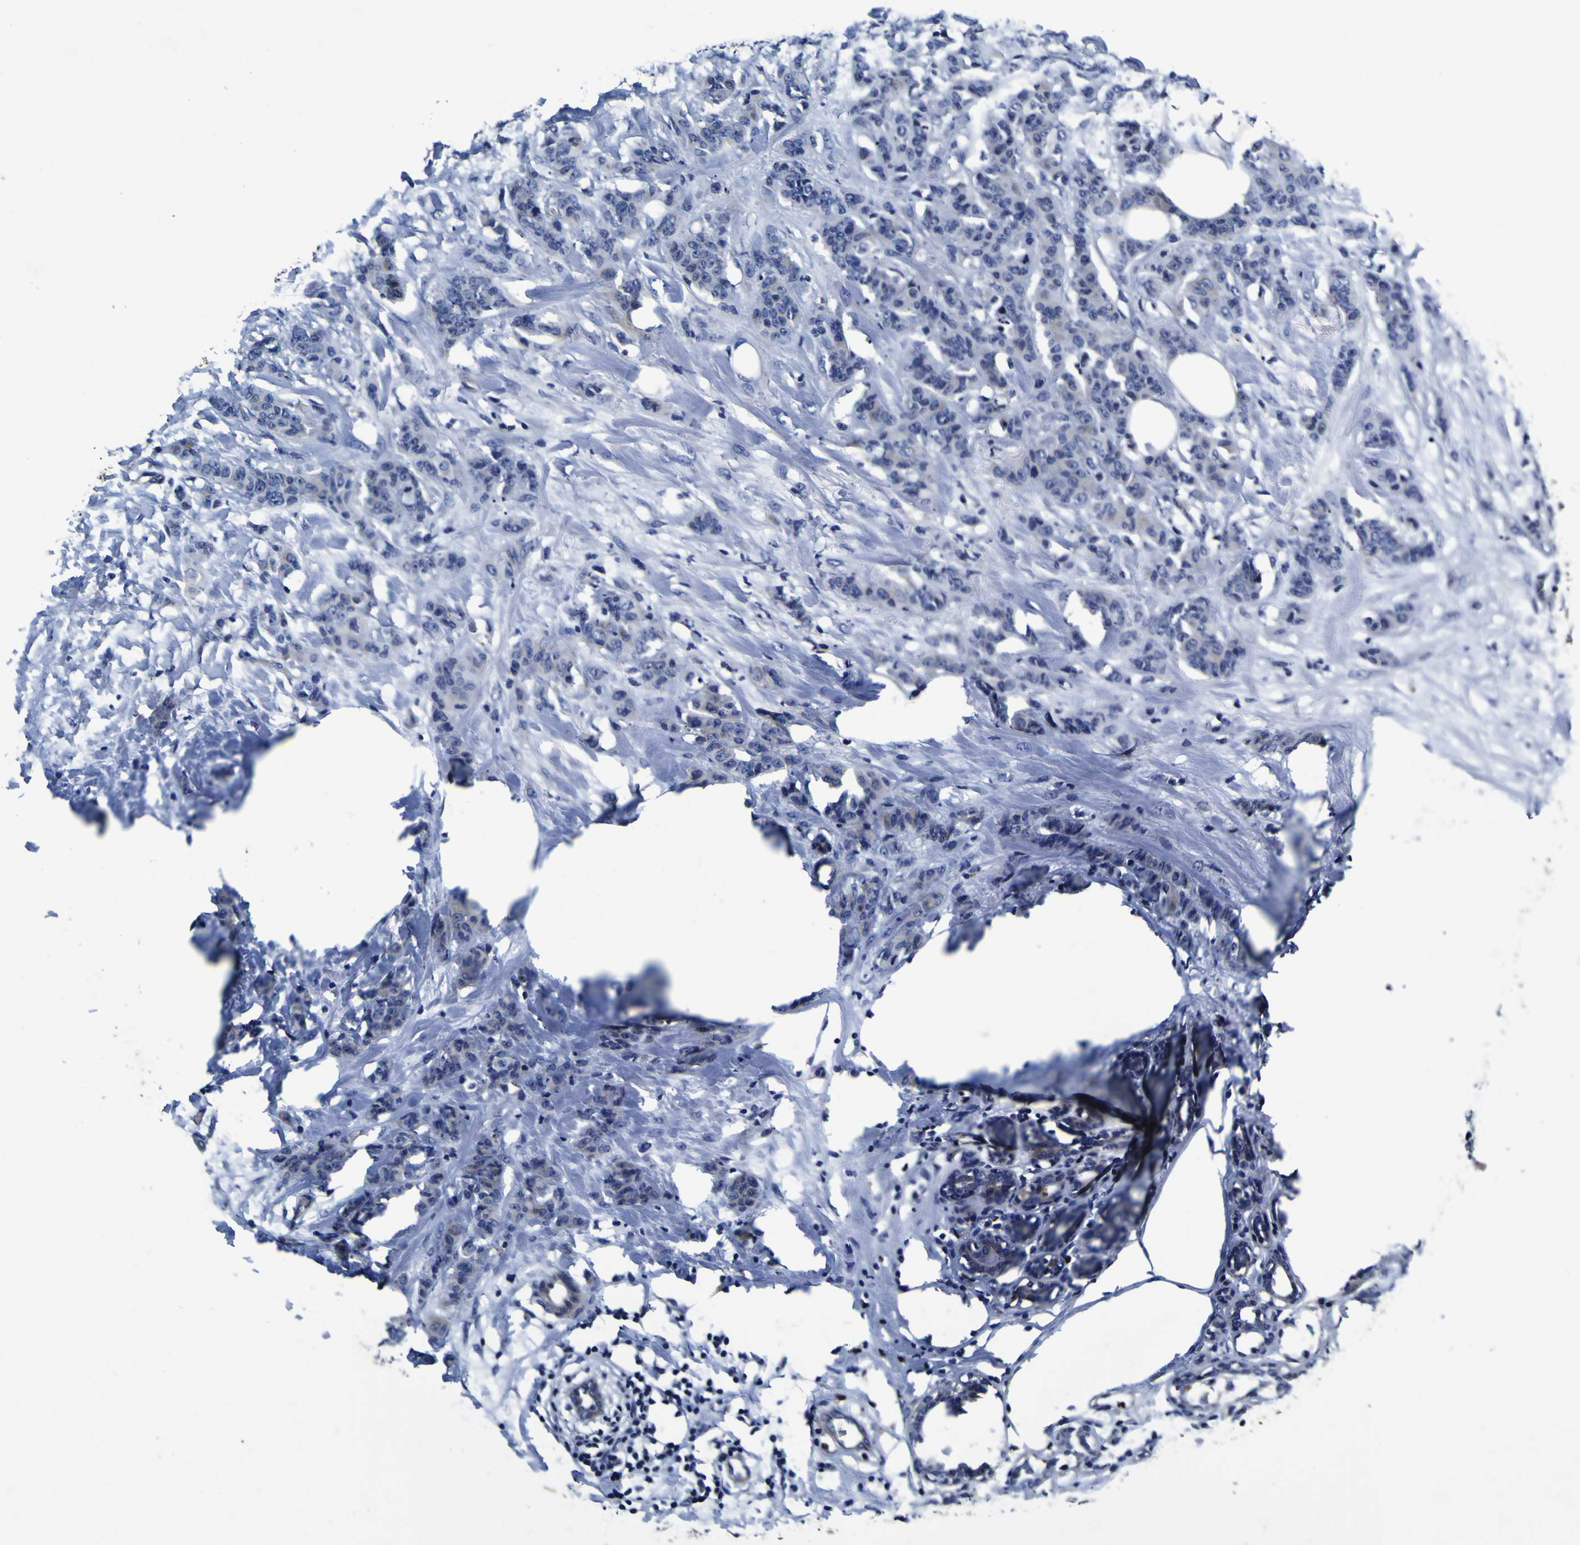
{"staining": {"intensity": "negative", "quantity": "none", "location": "none"}, "tissue": "breast cancer", "cell_type": "Tumor cells", "image_type": "cancer", "snomed": [{"axis": "morphology", "description": "Normal tissue, NOS"}, {"axis": "morphology", "description": "Duct carcinoma"}, {"axis": "topography", "description": "Breast"}], "caption": "Immunohistochemistry image of breast cancer stained for a protein (brown), which shows no staining in tumor cells. (Stains: DAB (3,3'-diaminobenzidine) immunohistochemistry (IHC) with hematoxylin counter stain, Microscopy: brightfield microscopy at high magnification).", "gene": "PANK4", "patient": {"sex": "female", "age": 40}}